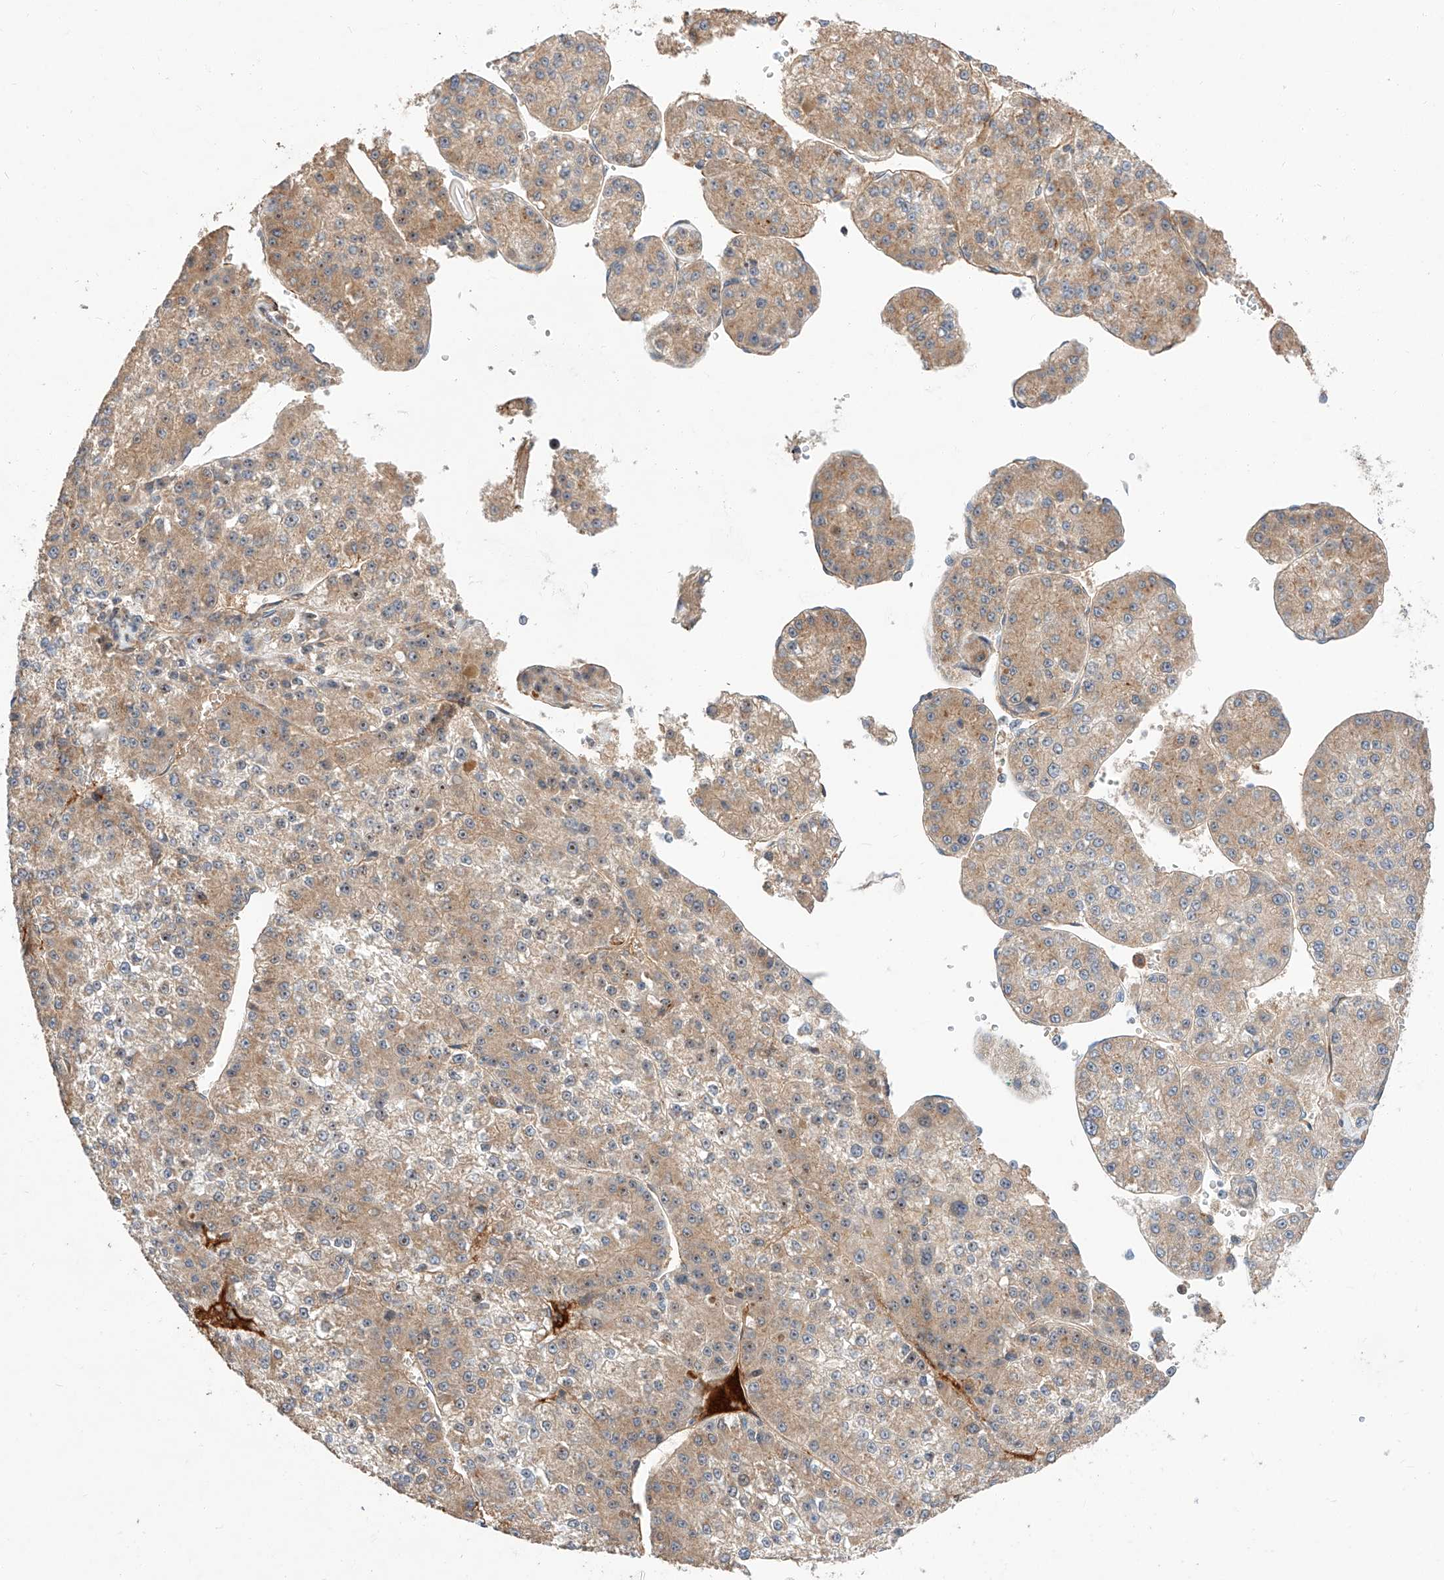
{"staining": {"intensity": "weak", "quantity": ">75%", "location": "cytoplasmic/membranous"}, "tissue": "liver cancer", "cell_type": "Tumor cells", "image_type": "cancer", "snomed": [{"axis": "morphology", "description": "Carcinoma, Hepatocellular, NOS"}, {"axis": "topography", "description": "Liver"}], "caption": "Brown immunohistochemical staining in liver cancer (hepatocellular carcinoma) demonstrates weak cytoplasmic/membranous expression in approximately >75% of tumor cells.", "gene": "RAB23", "patient": {"sex": "female", "age": 73}}